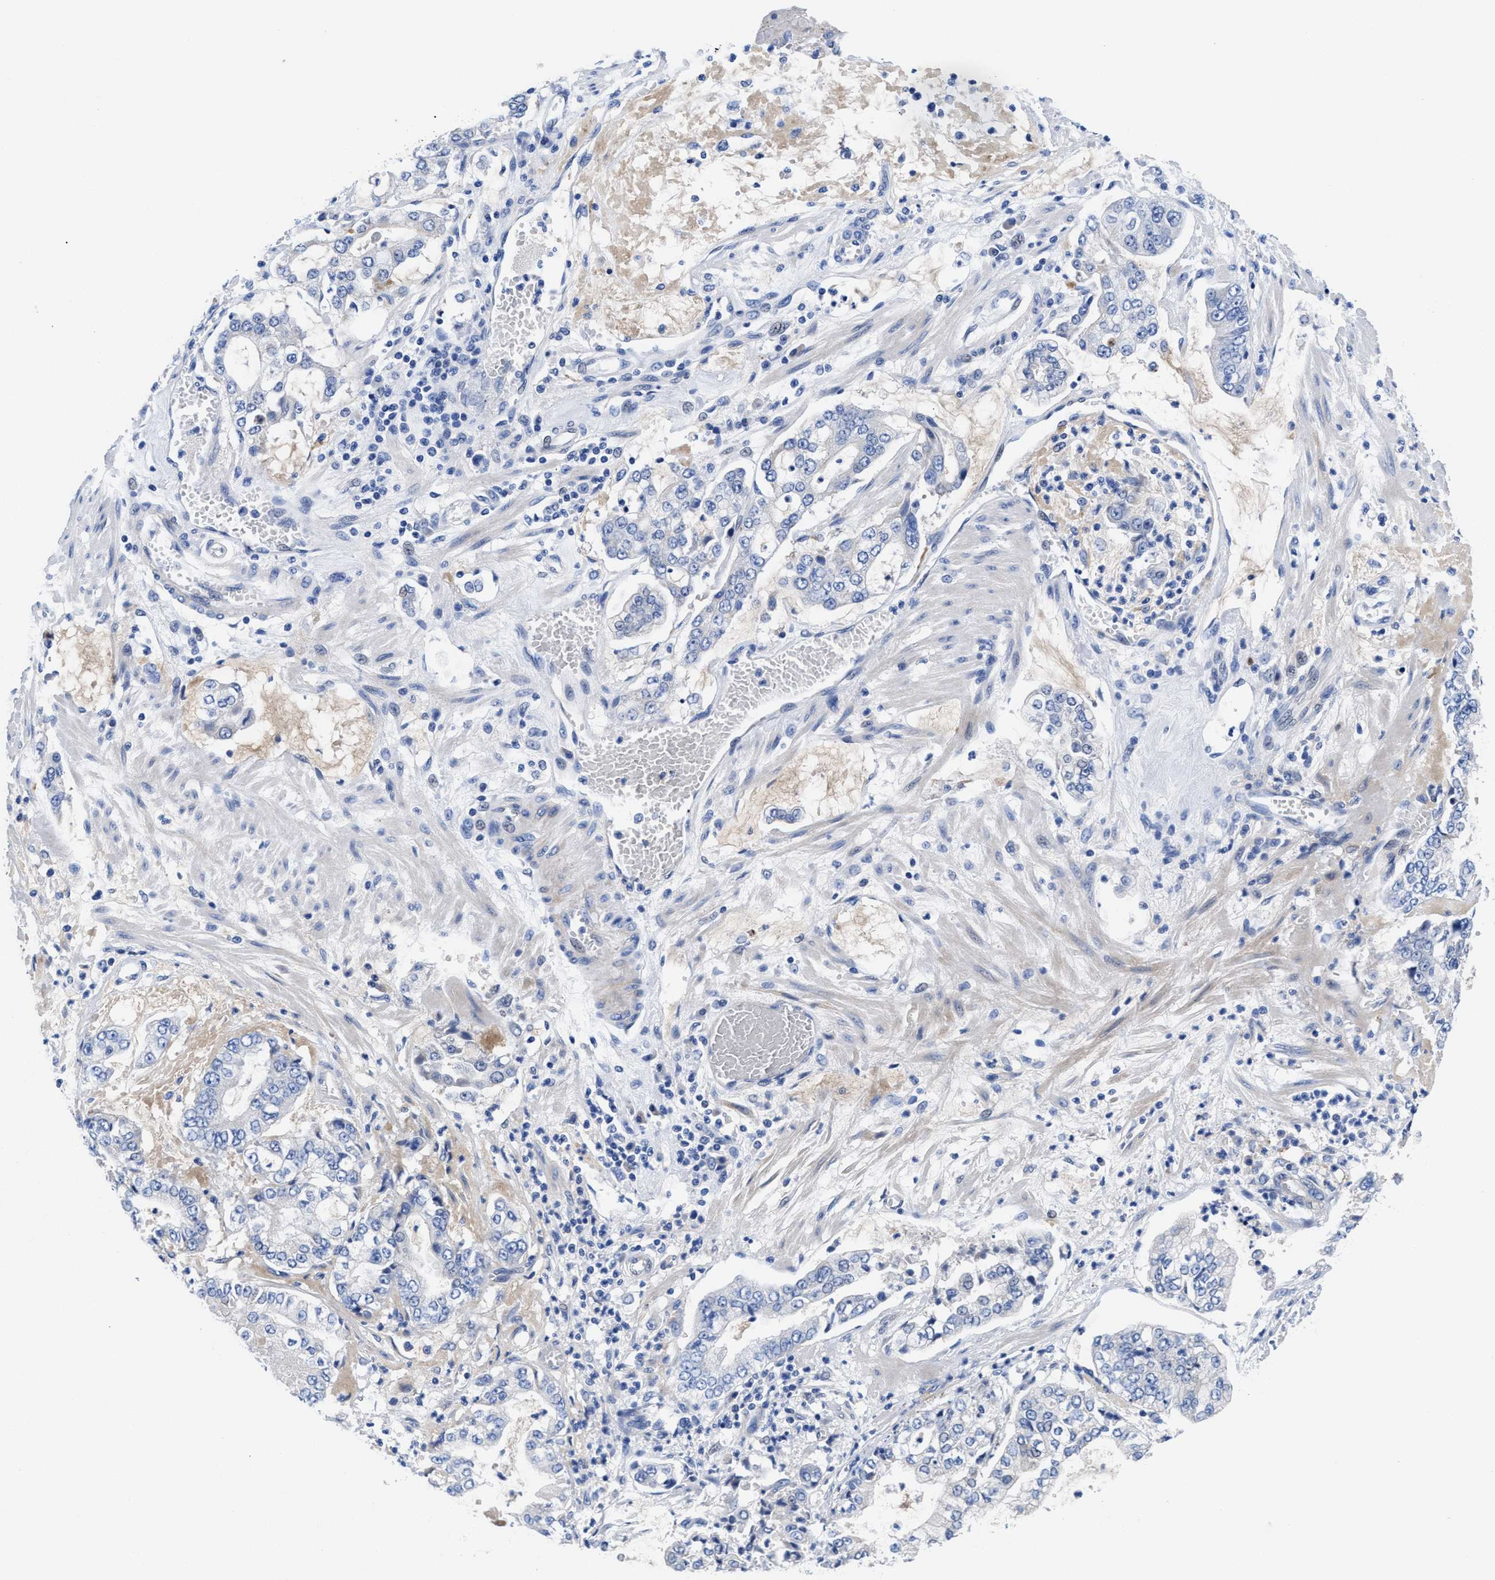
{"staining": {"intensity": "negative", "quantity": "none", "location": "none"}, "tissue": "stomach cancer", "cell_type": "Tumor cells", "image_type": "cancer", "snomed": [{"axis": "morphology", "description": "Adenocarcinoma, NOS"}, {"axis": "topography", "description": "Stomach"}], "caption": "Tumor cells are negative for protein expression in human stomach adenocarcinoma.", "gene": "DHRS13", "patient": {"sex": "male", "age": 76}}